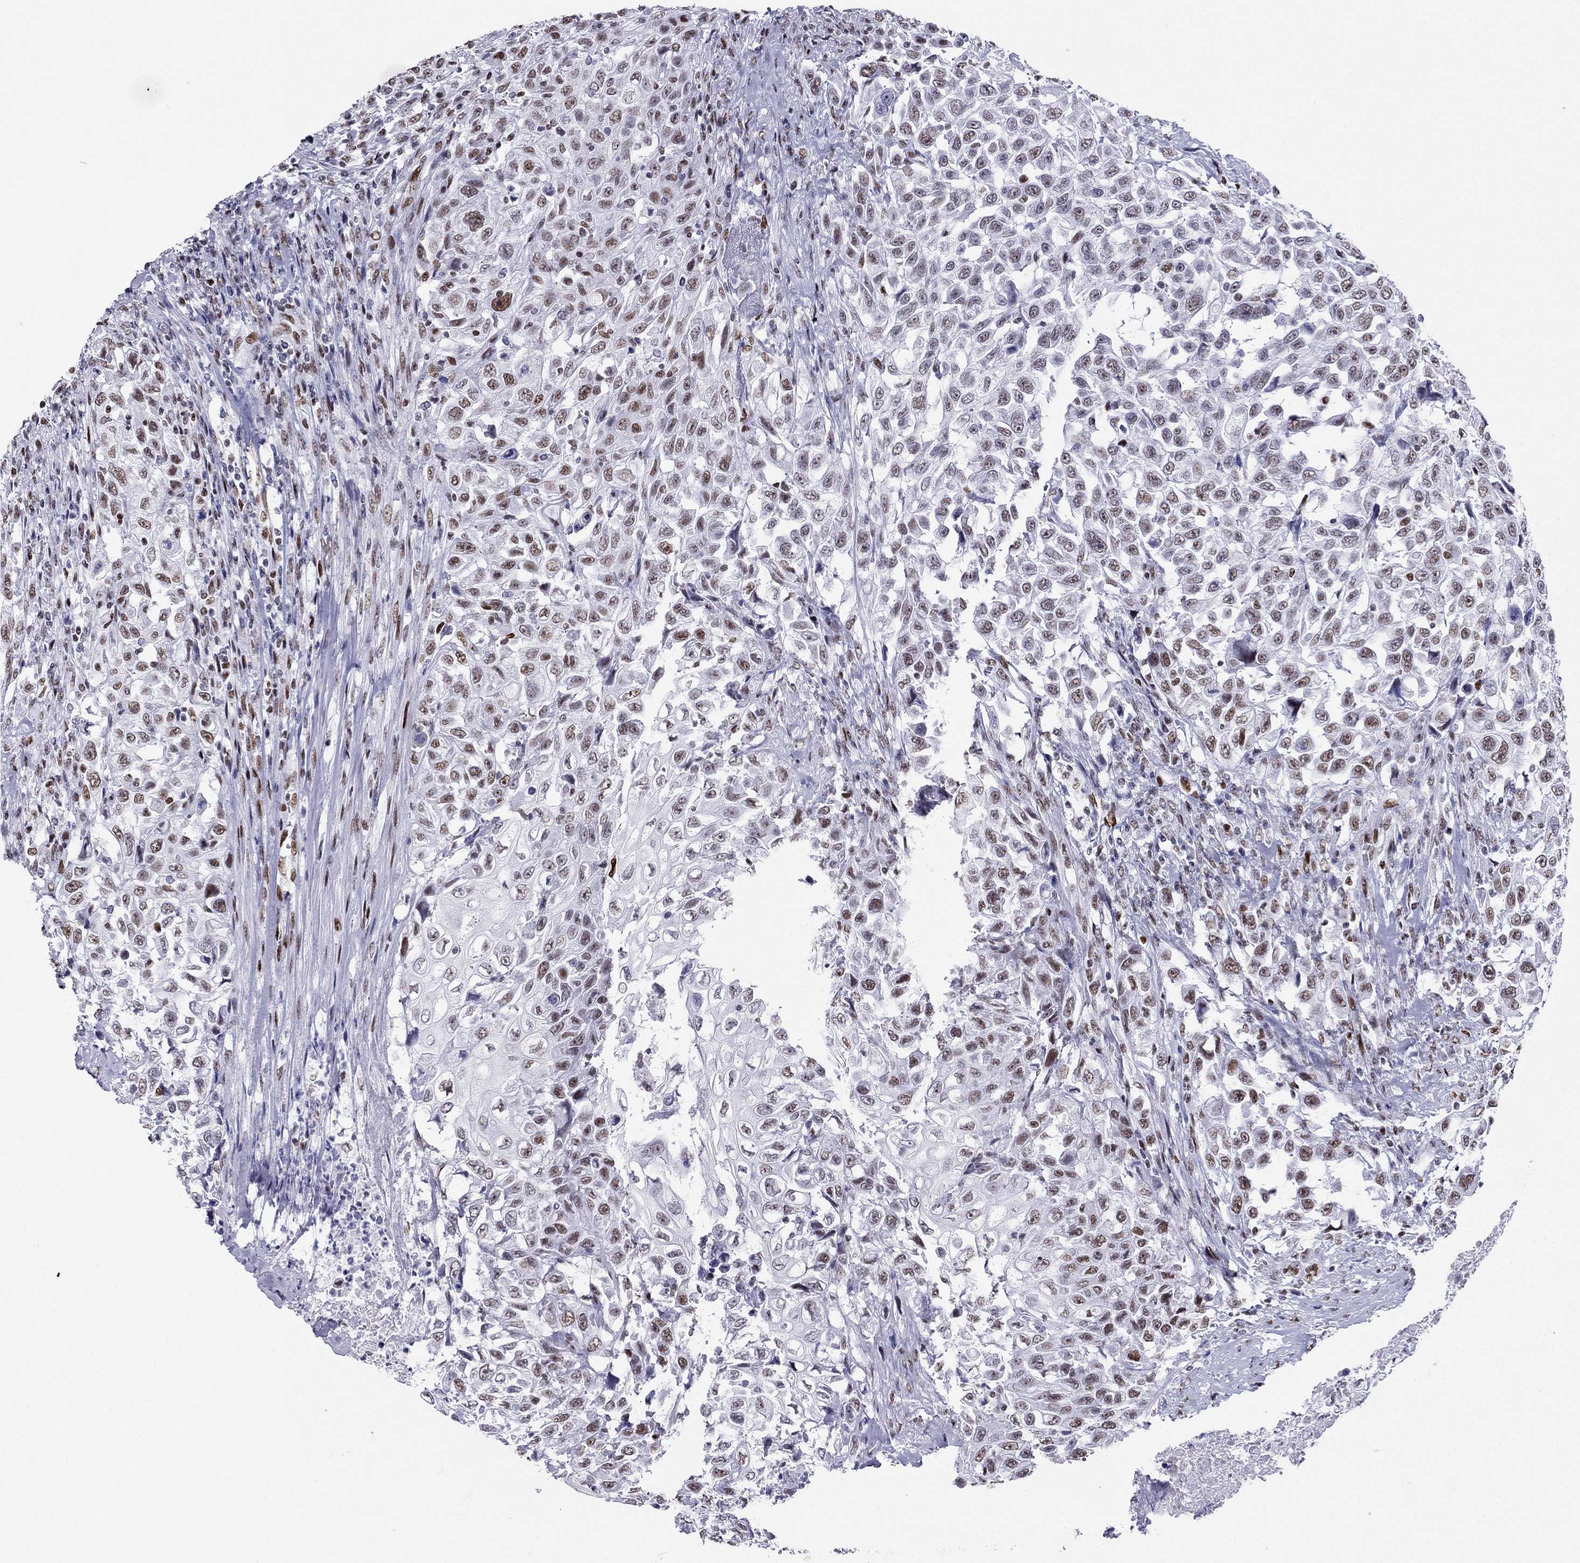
{"staining": {"intensity": "strong", "quantity": "<25%", "location": "nuclear"}, "tissue": "urothelial cancer", "cell_type": "Tumor cells", "image_type": "cancer", "snomed": [{"axis": "morphology", "description": "Urothelial carcinoma, High grade"}, {"axis": "topography", "description": "Urinary bladder"}], "caption": "Urothelial cancer stained with a brown dye reveals strong nuclear positive staining in about <25% of tumor cells.", "gene": "PPM1G", "patient": {"sex": "female", "age": 56}}